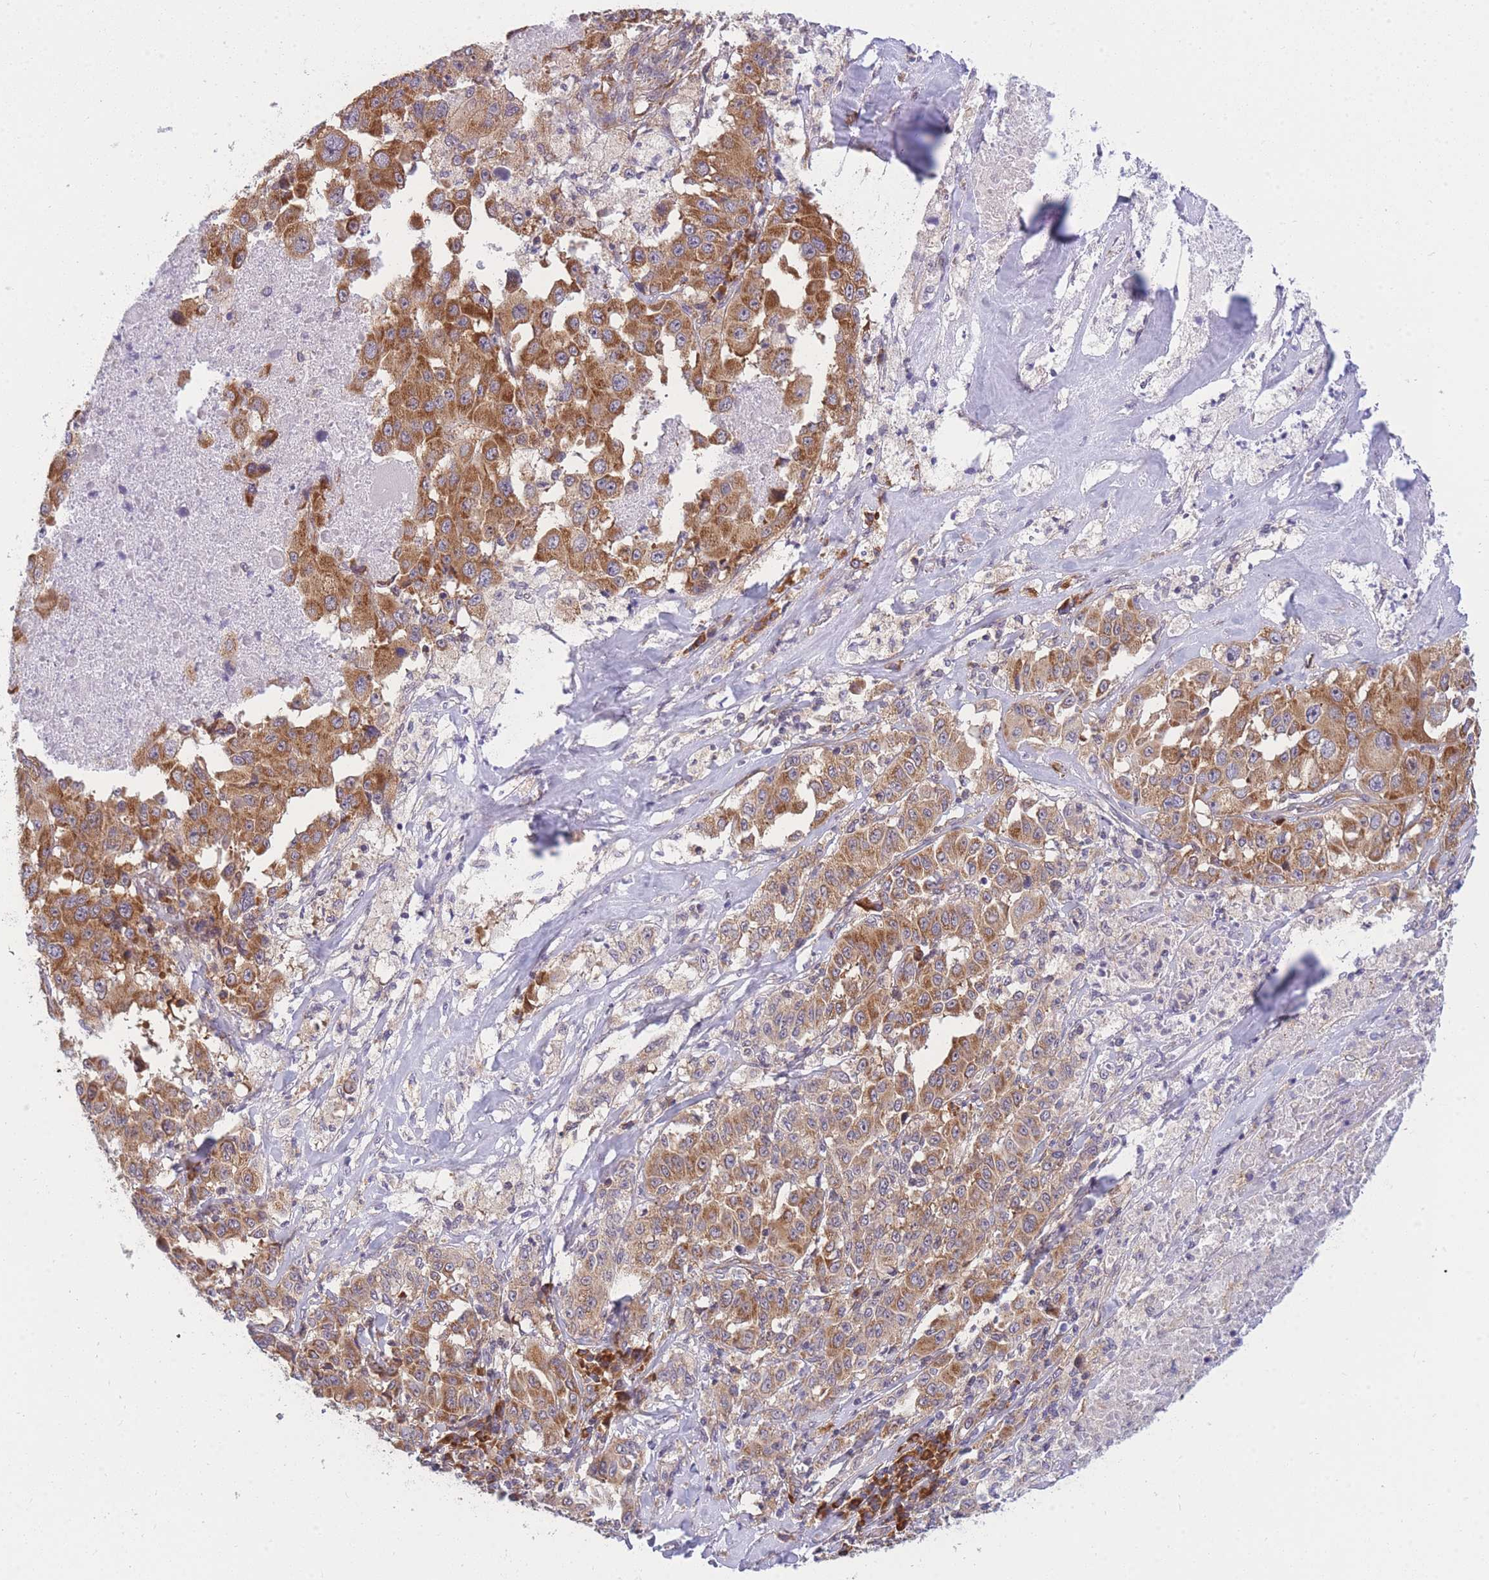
{"staining": {"intensity": "moderate", "quantity": ">75%", "location": "cytoplasmic/membranous"}, "tissue": "melanoma", "cell_type": "Tumor cells", "image_type": "cancer", "snomed": [{"axis": "morphology", "description": "Malignant melanoma, Metastatic site"}, {"axis": "topography", "description": "Lymph node"}], "caption": "Human melanoma stained with a protein marker demonstrates moderate staining in tumor cells.", "gene": "MRPL23", "patient": {"sex": "male", "age": 62}}